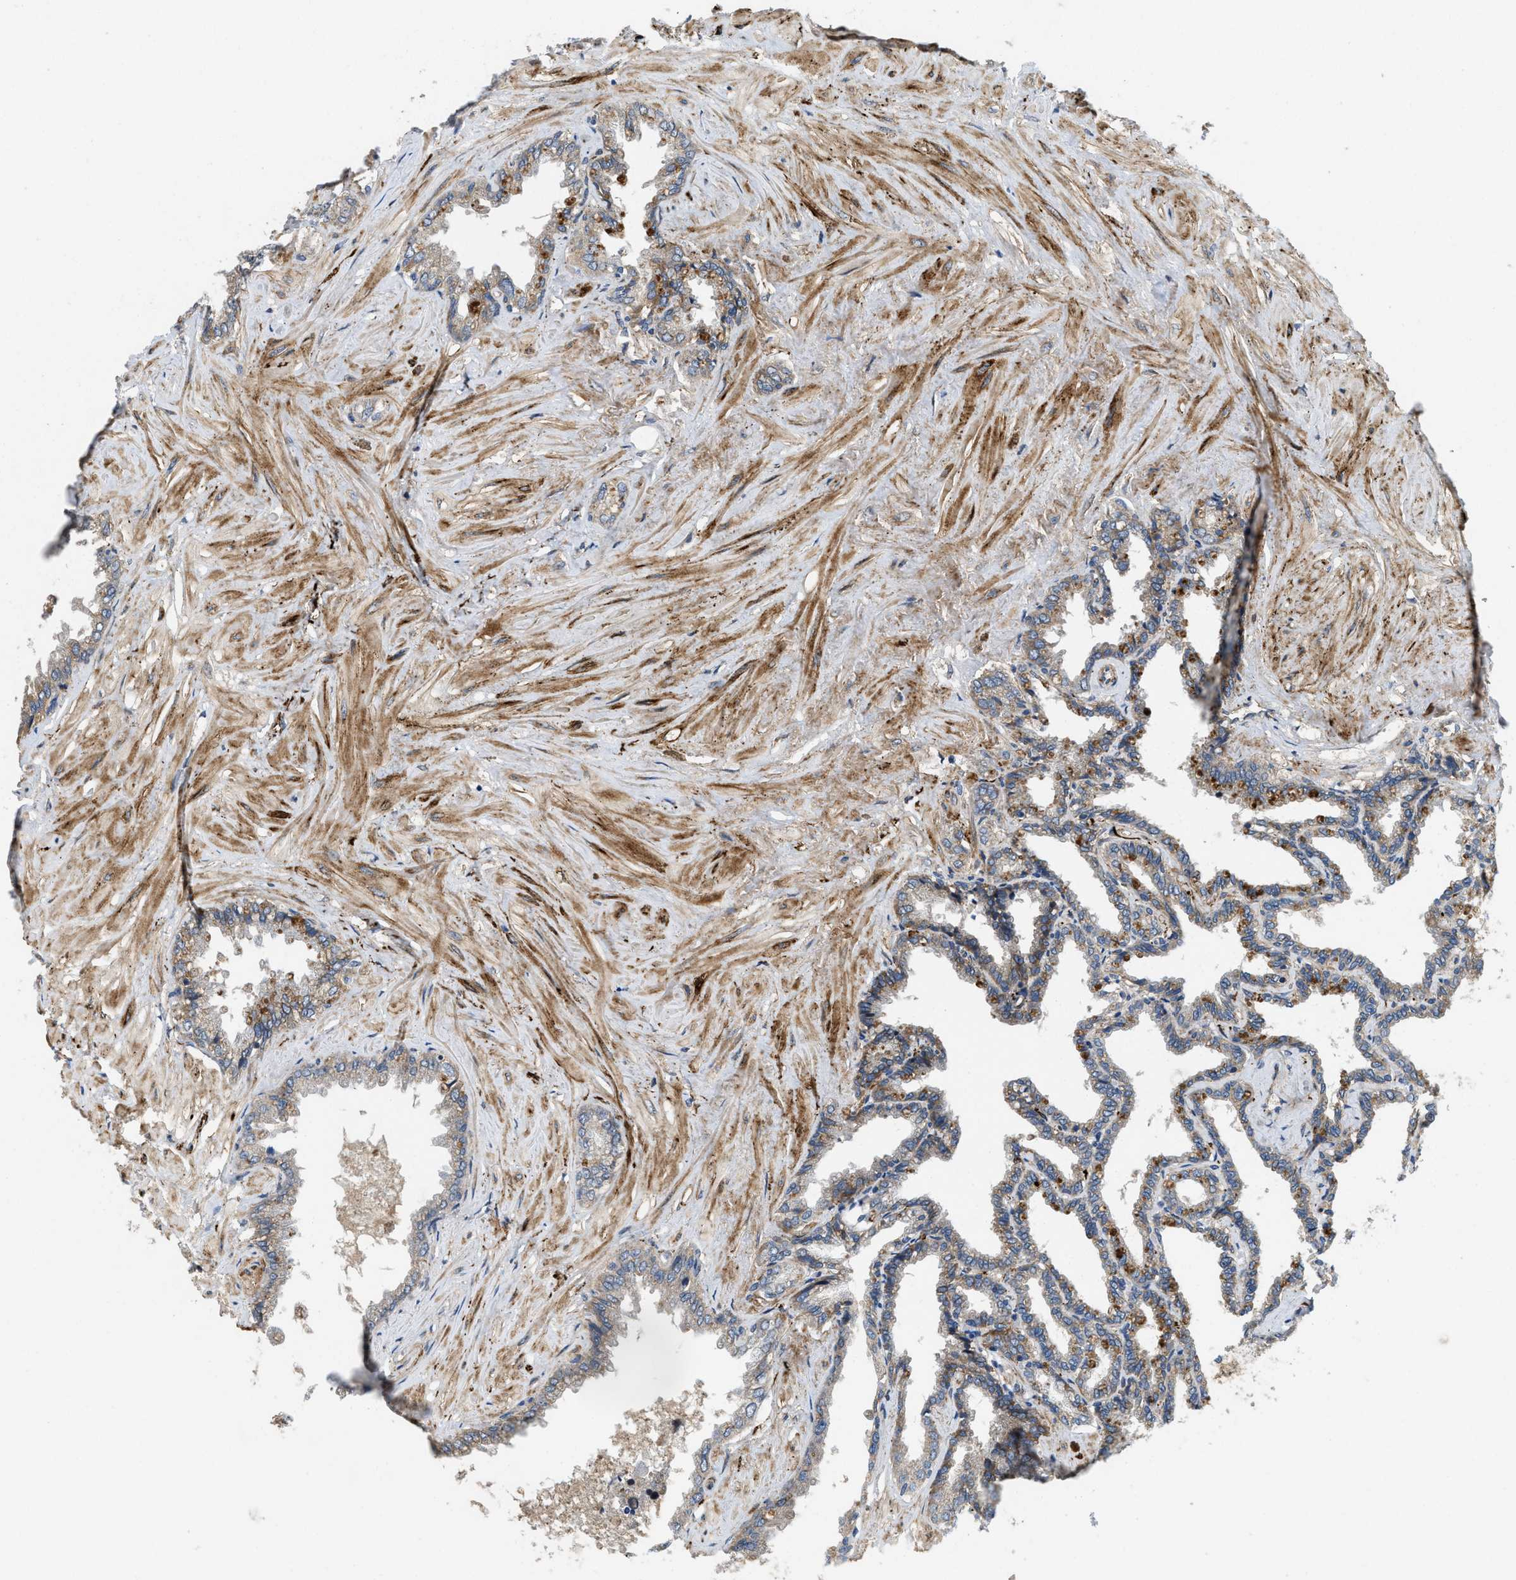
{"staining": {"intensity": "moderate", "quantity": "25%-75%", "location": "cytoplasmic/membranous"}, "tissue": "seminal vesicle", "cell_type": "Glandular cells", "image_type": "normal", "snomed": [{"axis": "morphology", "description": "Normal tissue, NOS"}, {"axis": "topography", "description": "Seminal veicle"}], "caption": "Seminal vesicle stained with DAB immunohistochemistry reveals medium levels of moderate cytoplasmic/membranous staining in approximately 25%-75% of glandular cells.", "gene": "ZNF599", "patient": {"sex": "male", "age": 46}}